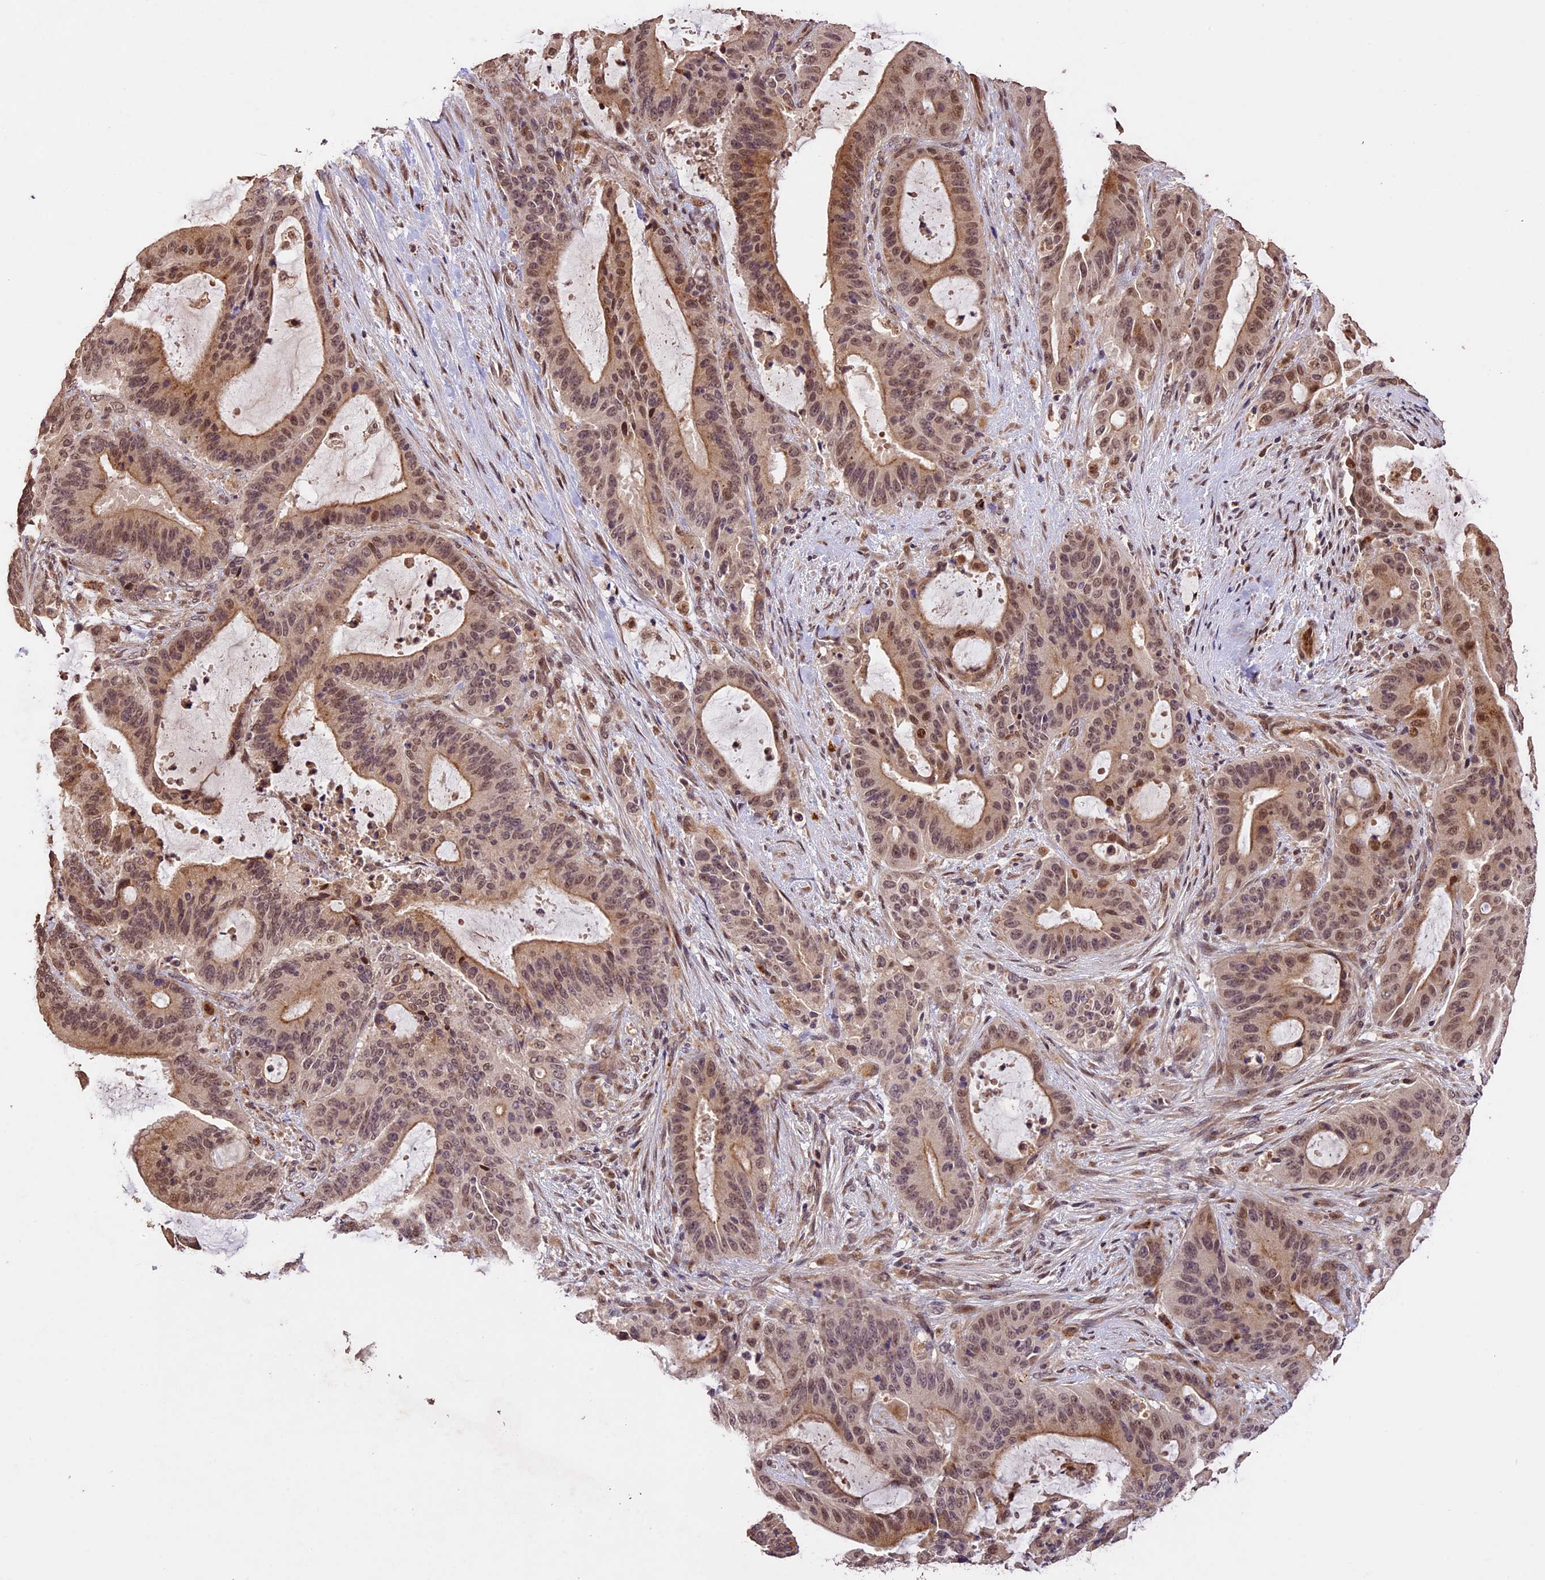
{"staining": {"intensity": "moderate", "quantity": ">75%", "location": "cytoplasmic/membranous,nuclear"}, "tissue": "liver cancer", "cell_type": "Tumor cells", "image_type": "cancer", "snomed": [{"axis": "morphology", "description": "Normal tissue, NOS"}, {"axis": "morphology", "description": "Cholangiocarcinoma"}, {"axis": "topography", "description": "Liver"}, {"axis": "topography", "description": "Peripheral nerve tissue"}], "caption": "Immunohistochemistry of human liver cancer shows medium levels of moderate cytoplasmic/membranous and nuclear positivity in approximately >75% of tumor cells.", "gene": "CDKN2AIP", "patient": {"sex": "female", "age": 73}}